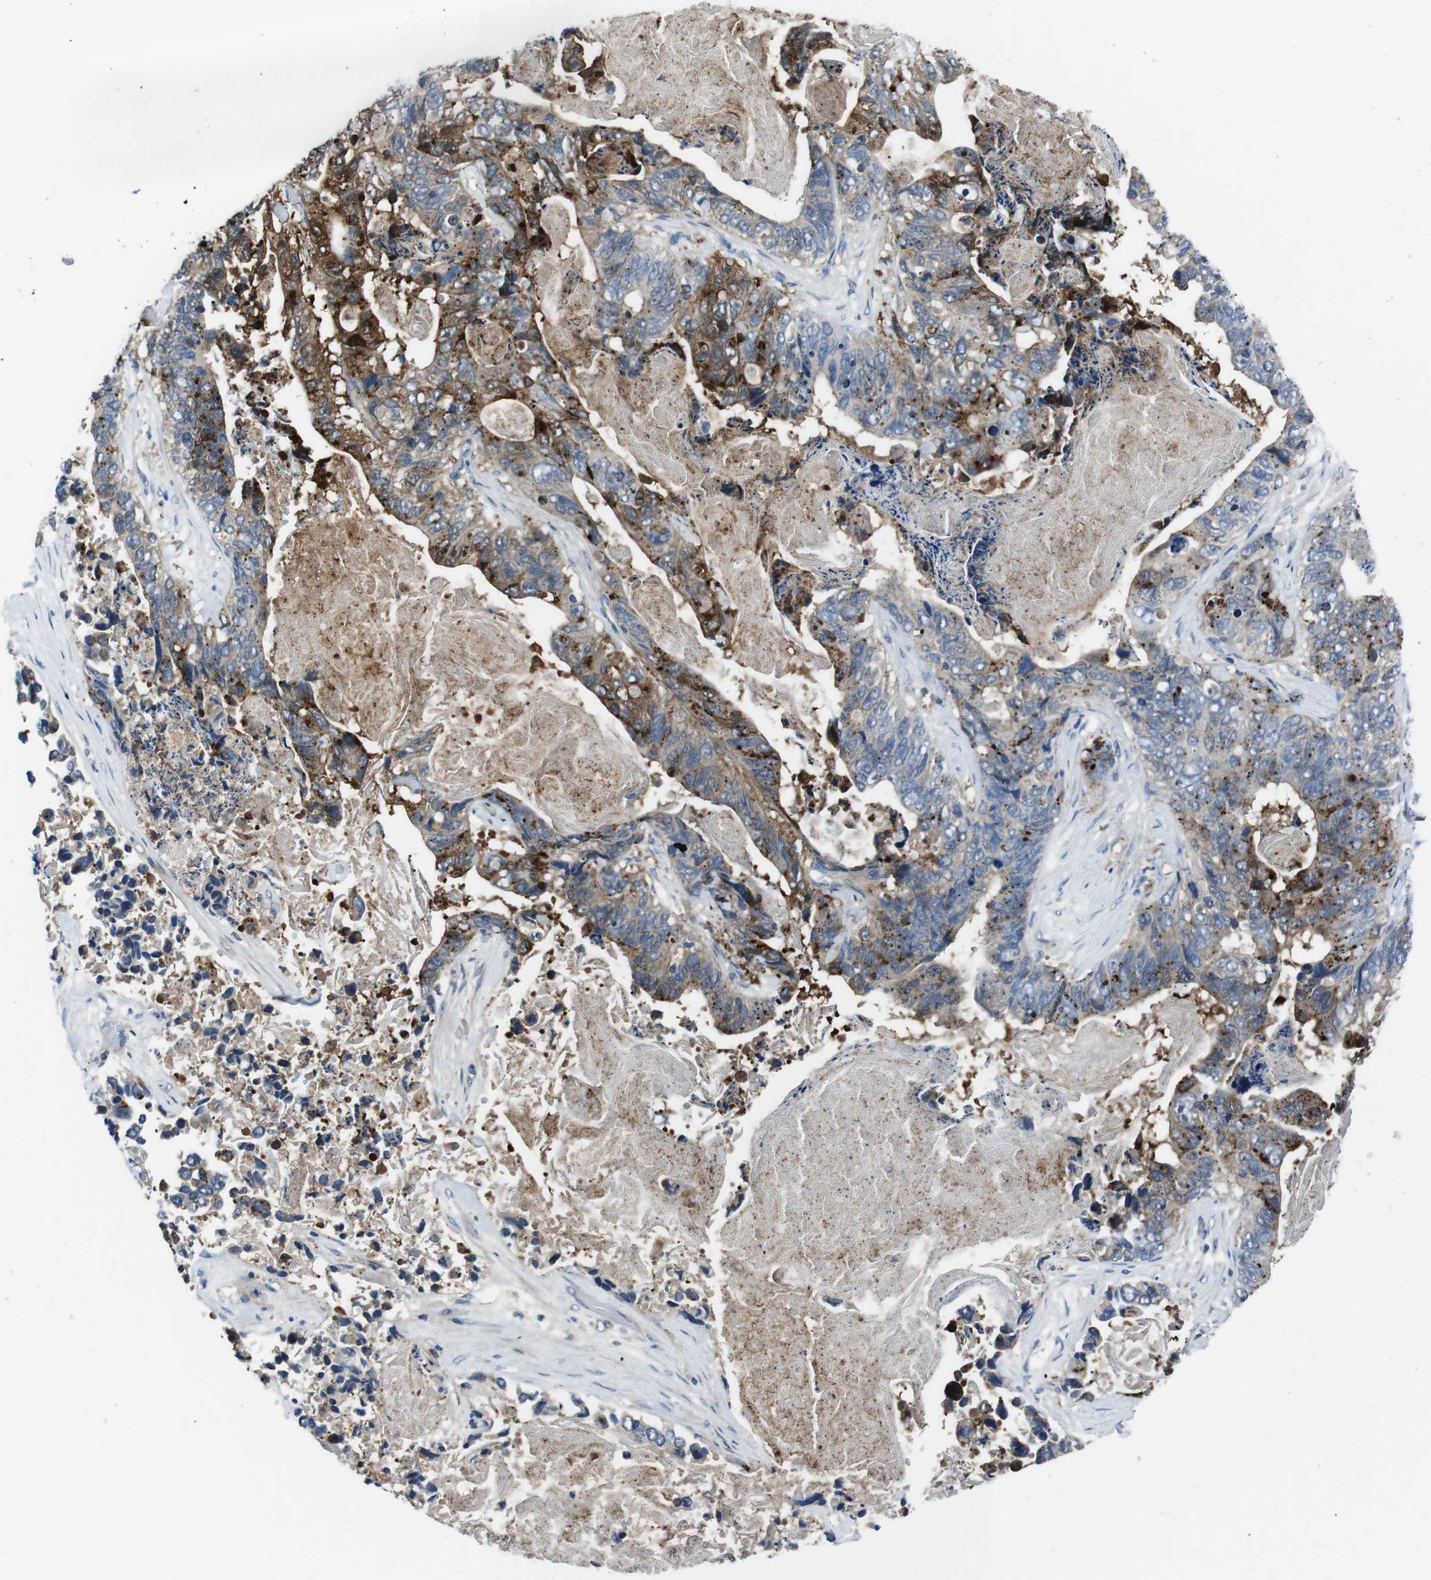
{"staining": {"intensity": "moderate", "quantity": "25%-75%", "location": "cytoplasmic/membranous"}, "tissue": "stomach cancer", "cell_type": "Tumor cells", "image_type": "cancer", "snomed": [{"axis": "morphology", "description": "Adenocarcinoma, NOS"}, {"axis": "topography", "description": "Stomach"}], "caption": "Protein staining reveals moderate cytoplasmic/membranous positivity in approximately 25%-75% of tumor cells in stomach adenocarcinoma.", "gene": "TULP3", "patient": {"sex": "female", "age": 89}}